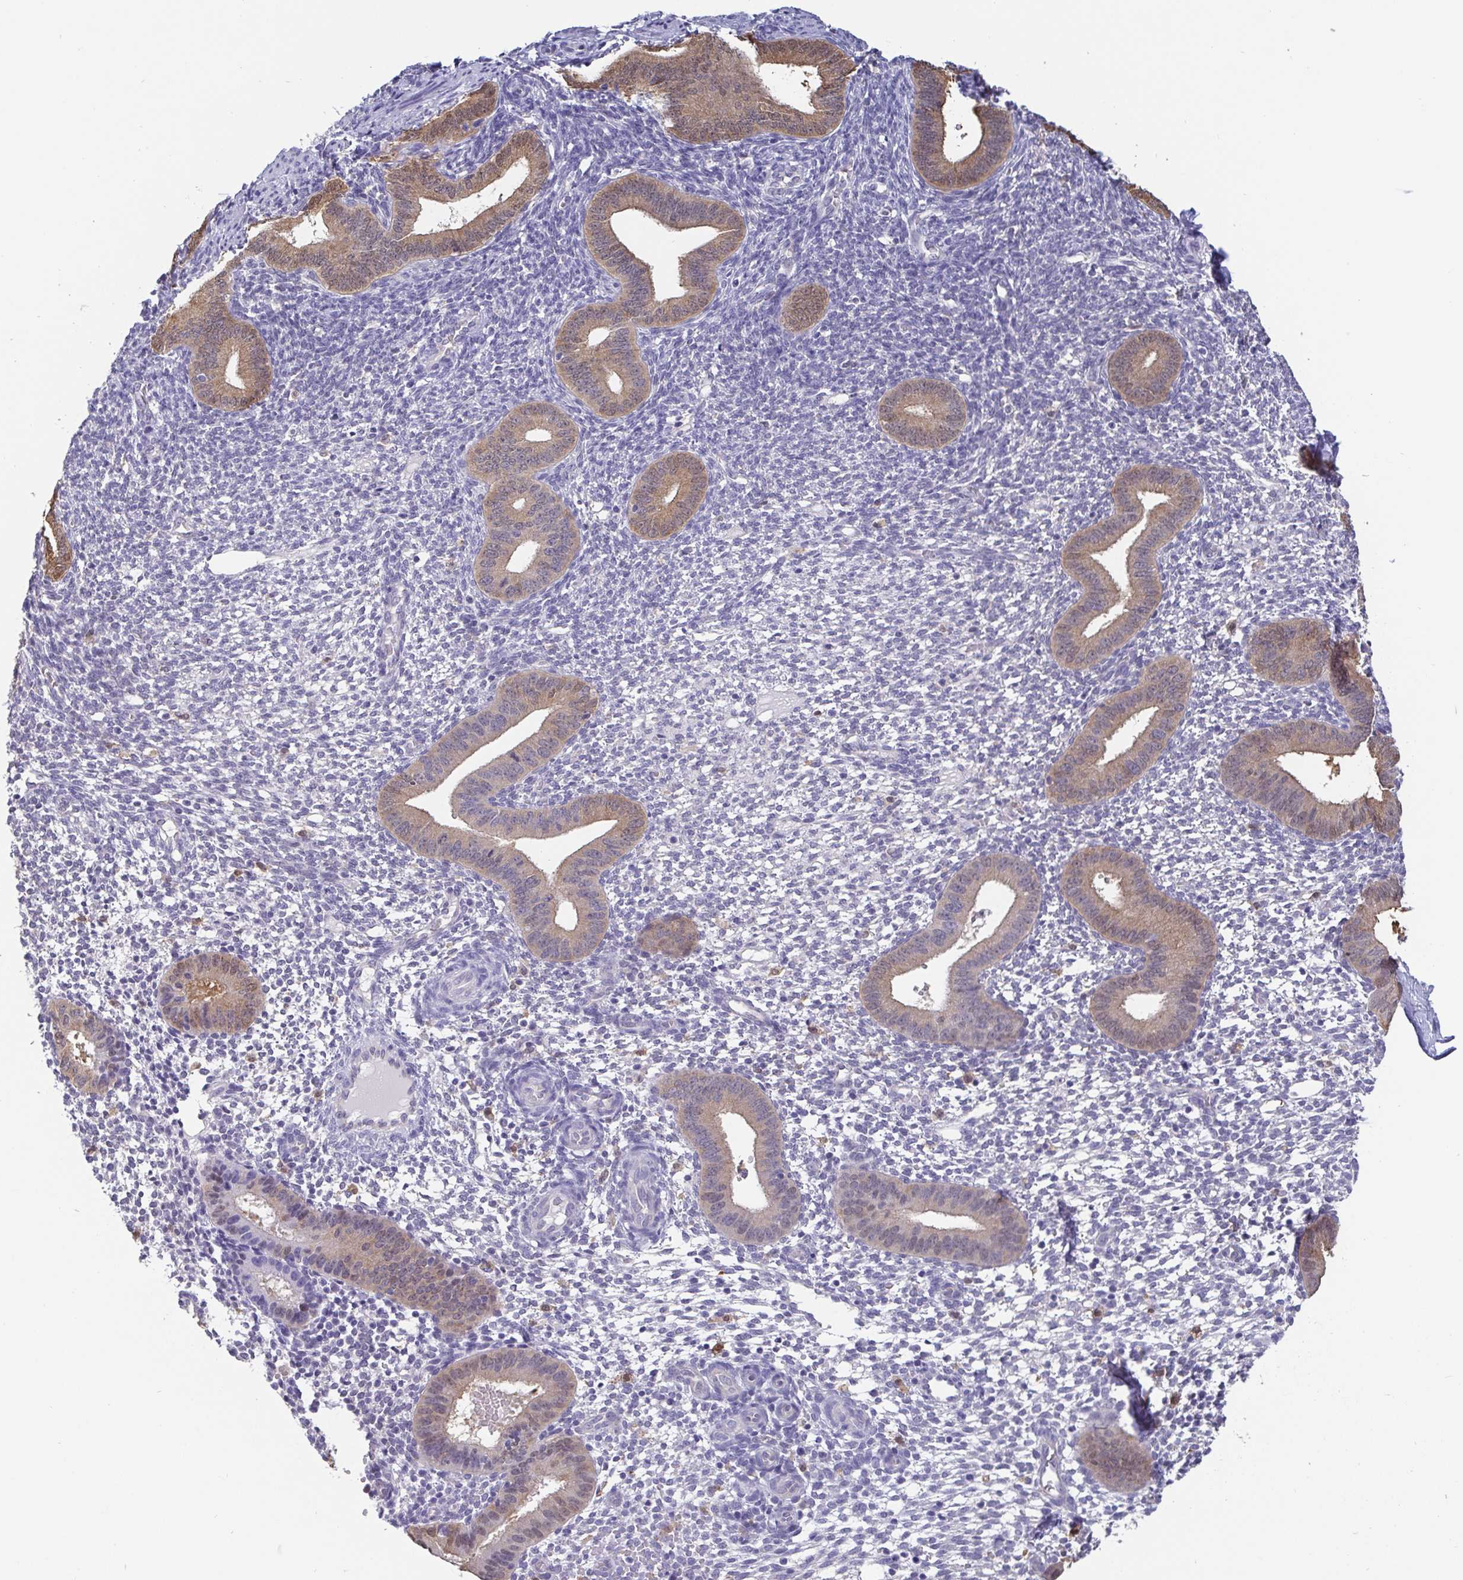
{"staining": {"intensity": "negative", "quantity": "none", "location": "none"}, "tissue": "endometrium", "cell_type": "Cells in endometrial stroma", "image_type": "normal", "snomed": [{"axis": "morphology", "description": "Normal tissue, NOS"}, {"axis": "topography", "description": "Endometrium"}], "caption": "High power microscopy micrograph of an immunohistochemistry micrograph of unremarkable endometrium, revealing no significant staining in cells in endometrial stroma. Brightfield microscopy of immunohistochemistry stained with DAB (3,3'-diaminobenzidine) (brown) and hematoxylin (blue), captured at high magnification.", "gene": "IDH1", "patient": {"sex": "female", "age": 40}}